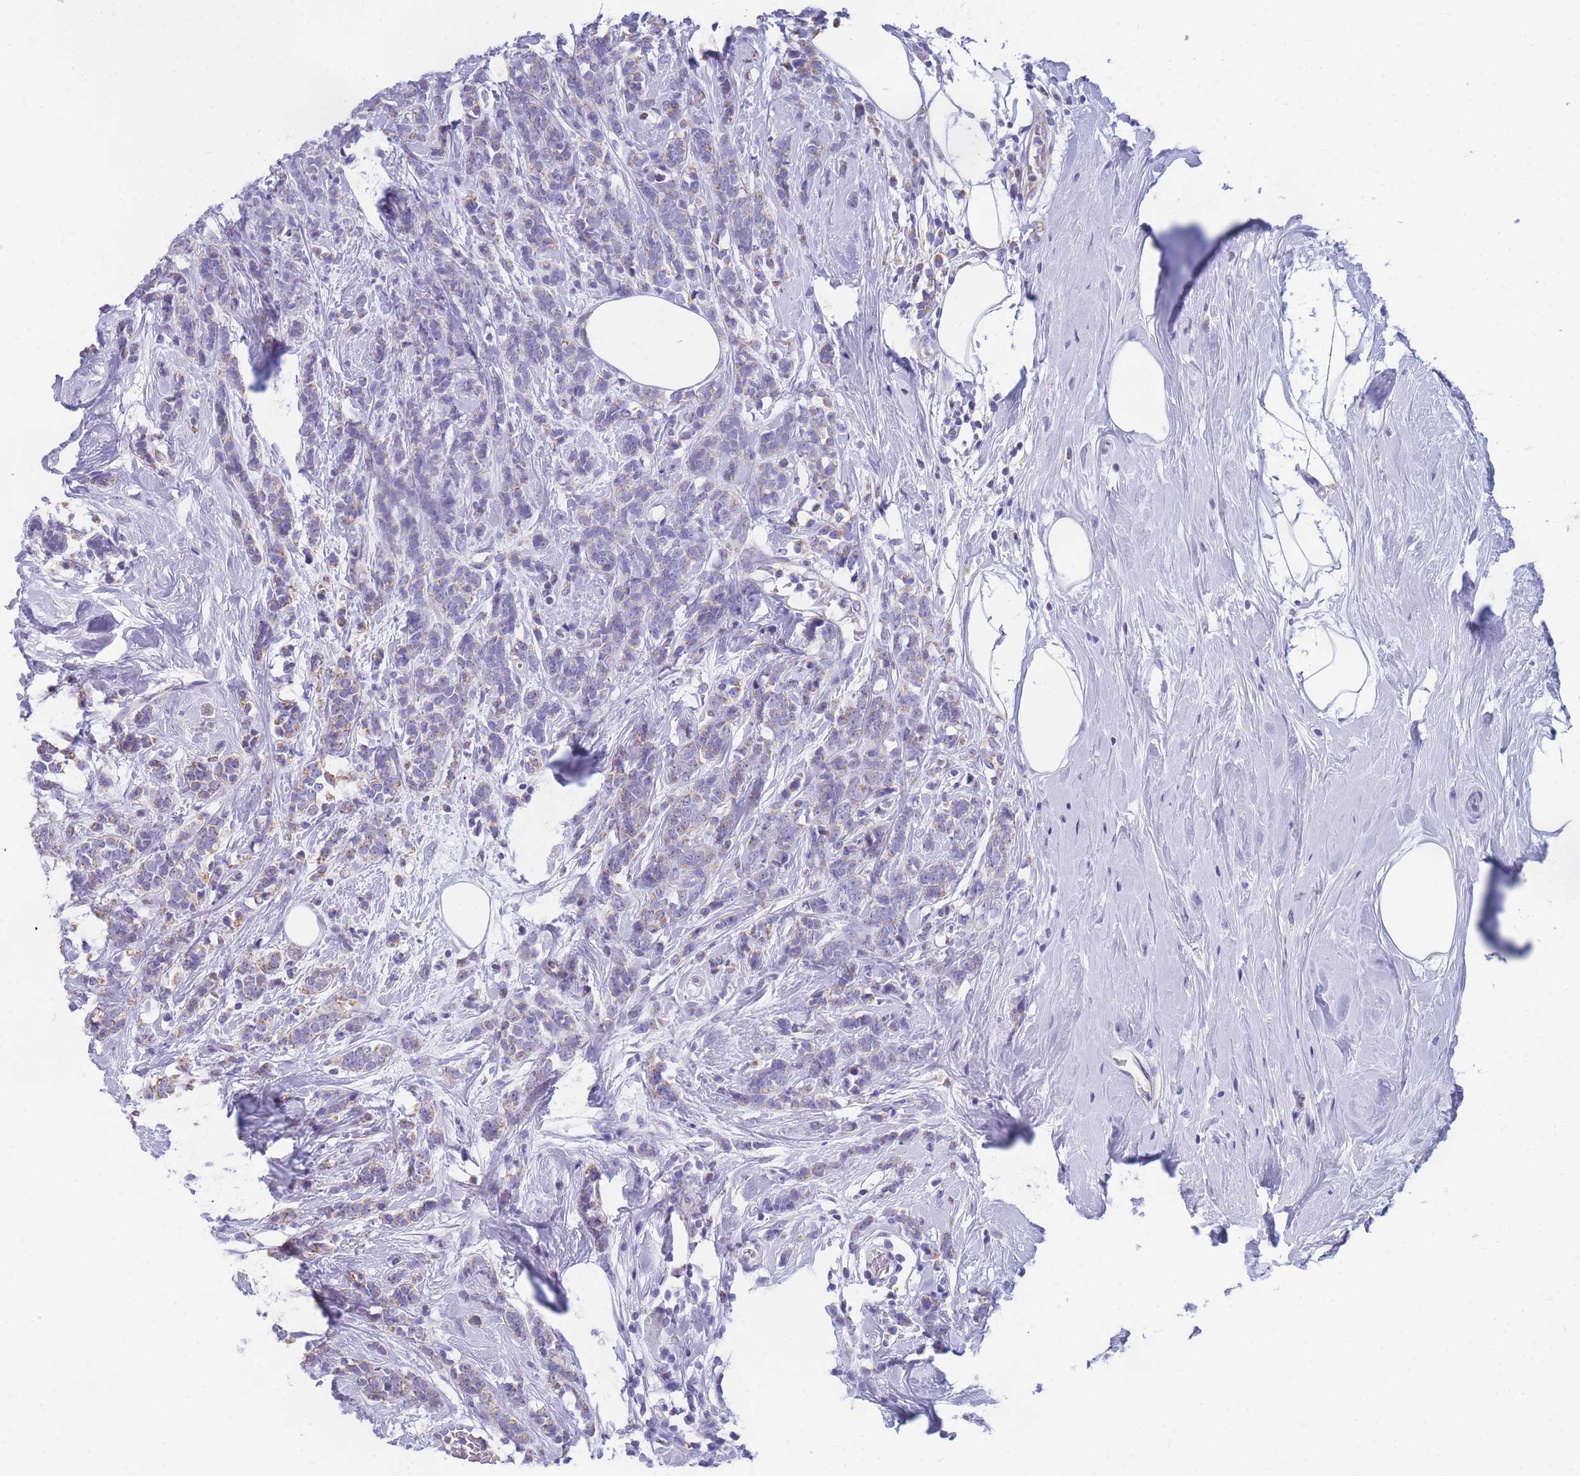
{"staining": {"intensity": "negative", "quantity": "none", "location": "none"}, "tissue": "breast cancer", "cell_type": "Tumor cells", "image_type": "cancer", "snomed": [{"axis": "morphology", "description": "Lobular carcinoma"}, {"axis": "topography", "description": "Breast"}], "caption": "Tumor cells show no significant protein expression in lobular carcinoma (breast).", "gene": "DHRS11", "patient": {"sex": "female", "age": 58}}